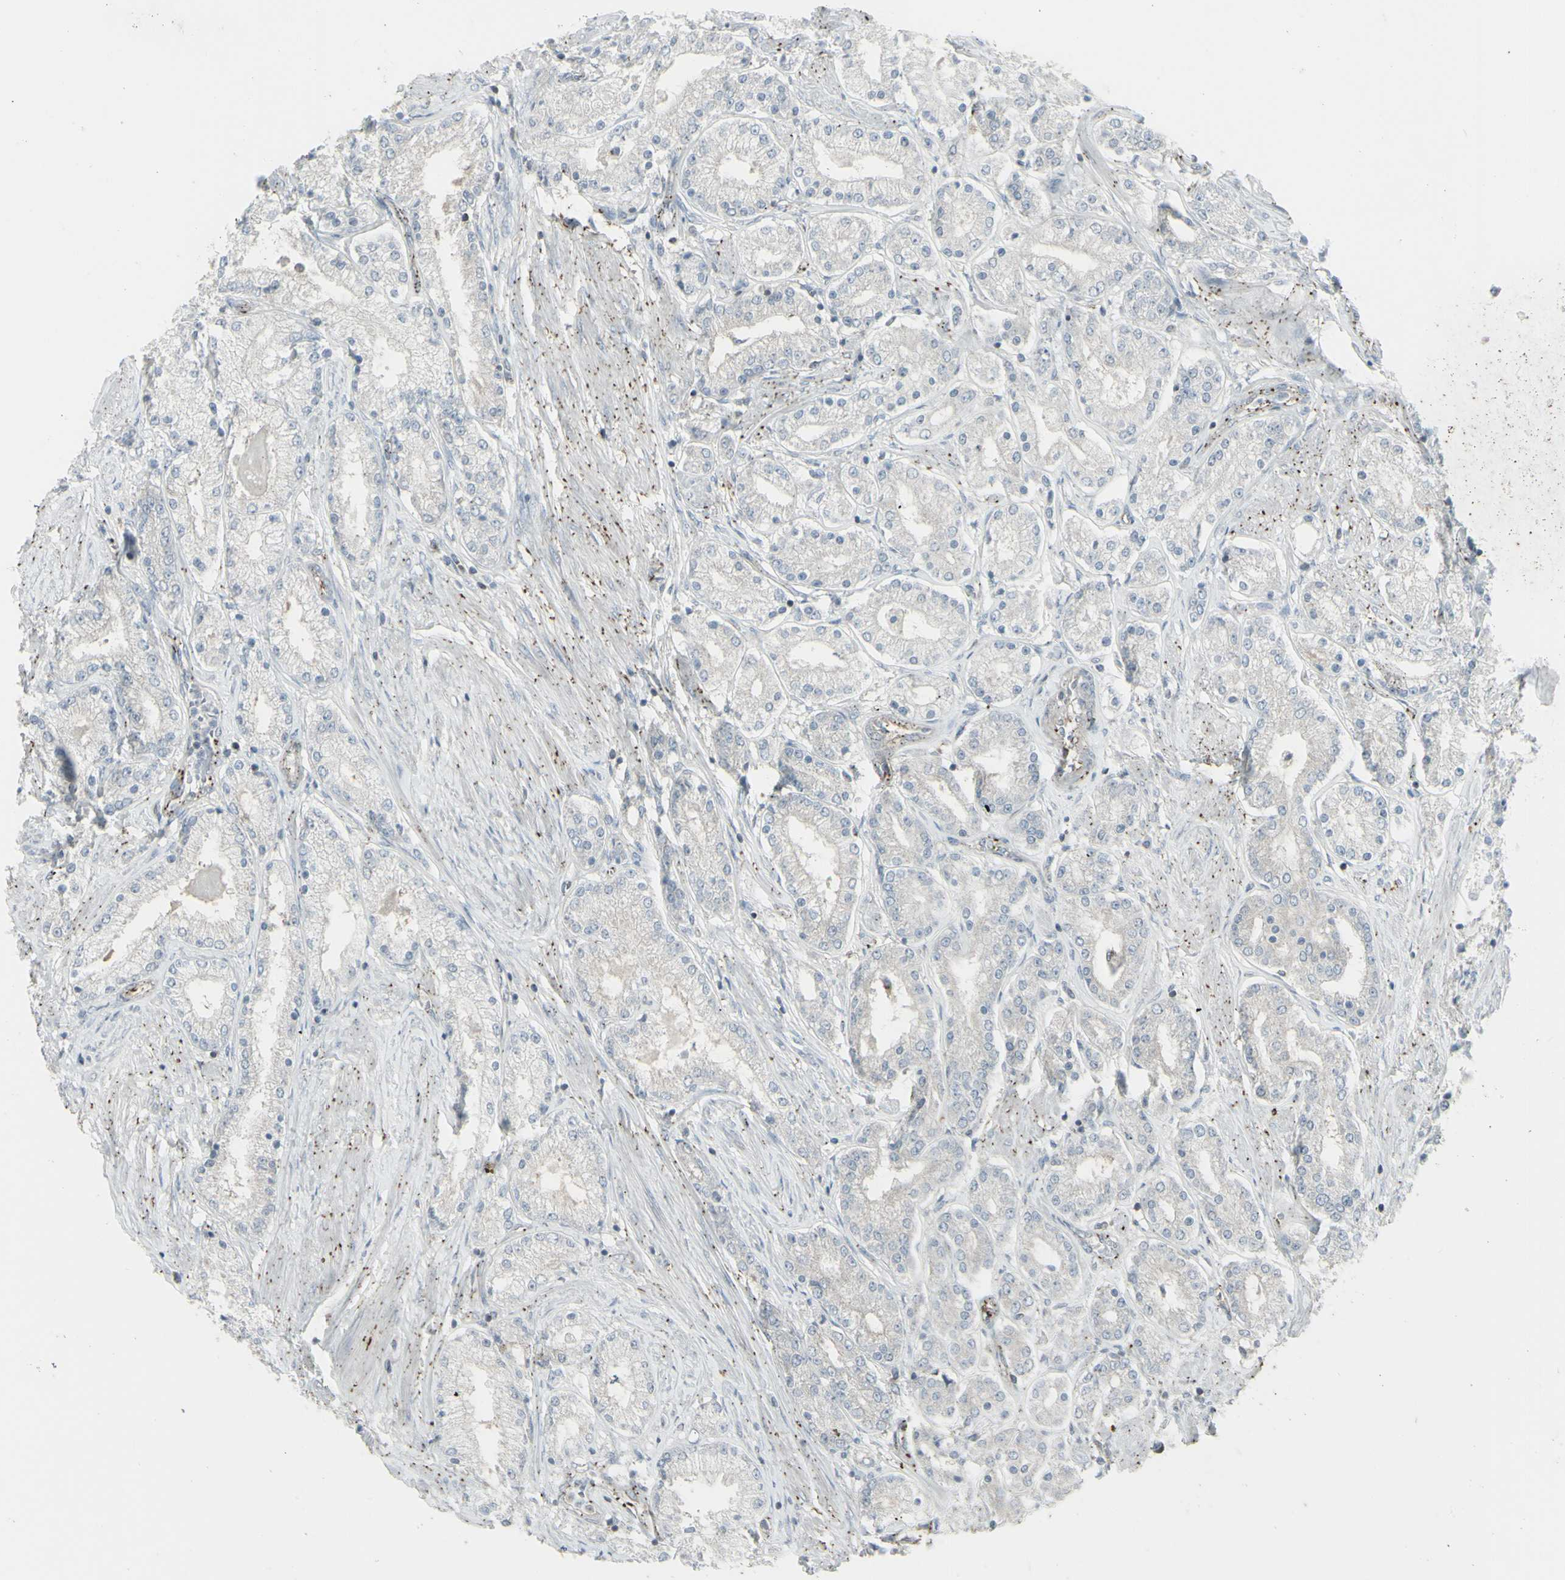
{"staining": {"intensity": "negative", "quantity": "none", "location": "none"}, "tissue": "prostate cancer", "cell_type": "Tumor cells", "image_type": "cancer", "snomed": [{"axis": "morphology", "description": "Adenocarcinoma, Low grade"}, {"axis": "topography", "description": "Prostate"}], "caption": "DAB (3,3'-diaminobenzidine) immunohistochemical staining of prostate cancer (low-grade adenocarcinoma) reveals no significant expression in tumor cells.", "gene": "GALNT6", "patient": {"sex": "male", "age": 63}}